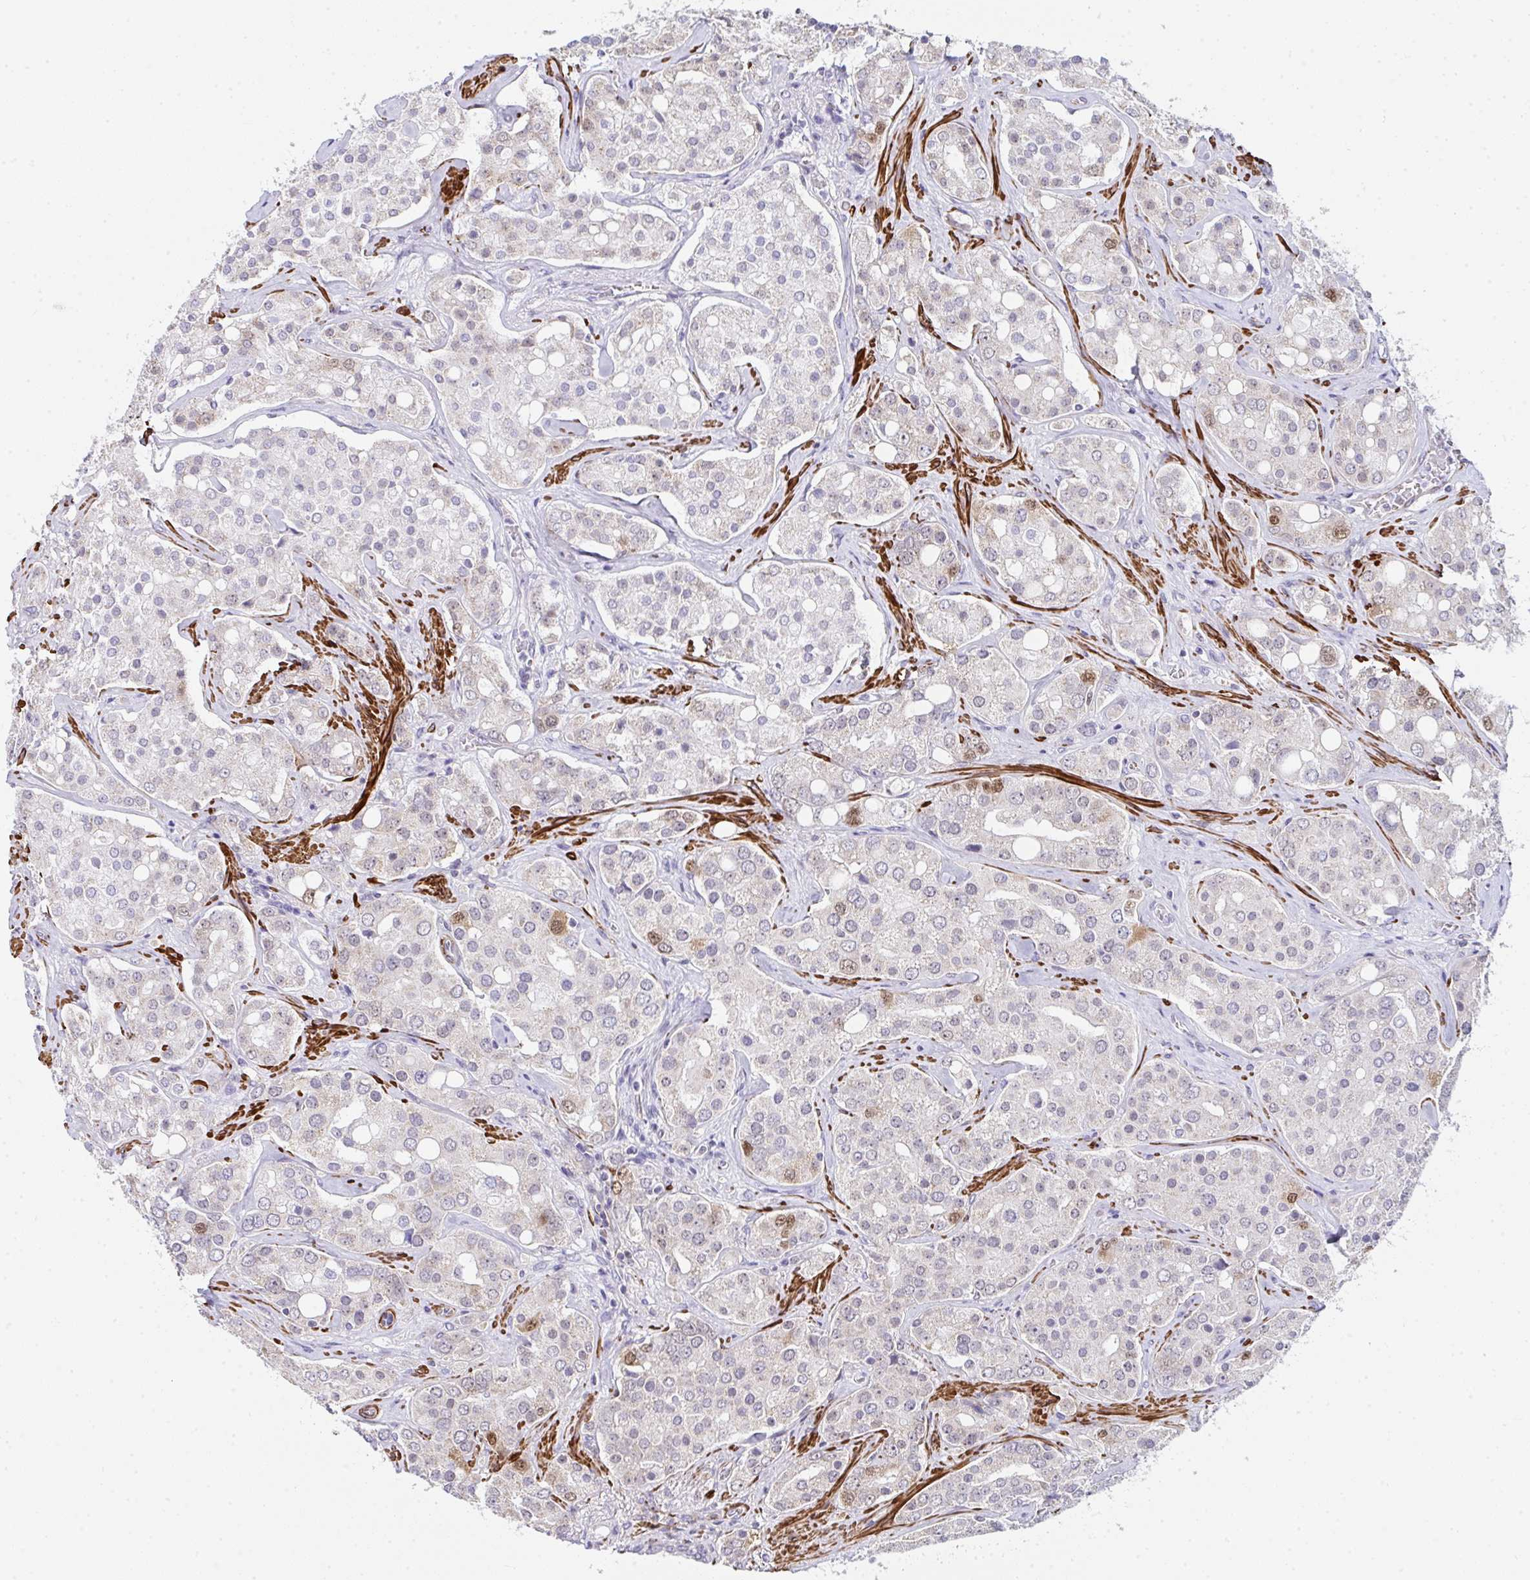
{"staining": {"intensity": "moderate", "quantity": "<25%", "location": "nuclear"}, "tissue": "prostate cancer", "cell_type": "Tumor cells", "image_type": "cancer", "snomed": [{"axis": "morphology", "description": "Adenocarcinoma, High grade"}, {"axis": "topography", "description": "Prostate"}], "caption": "Tumor cells show low levels of moderate nuclear expression in approximately <25% of cells in high-grade adenocarcinoma (prostate).", "gene": "GINS2", "patient": {"sex": "male", "age": 67}}